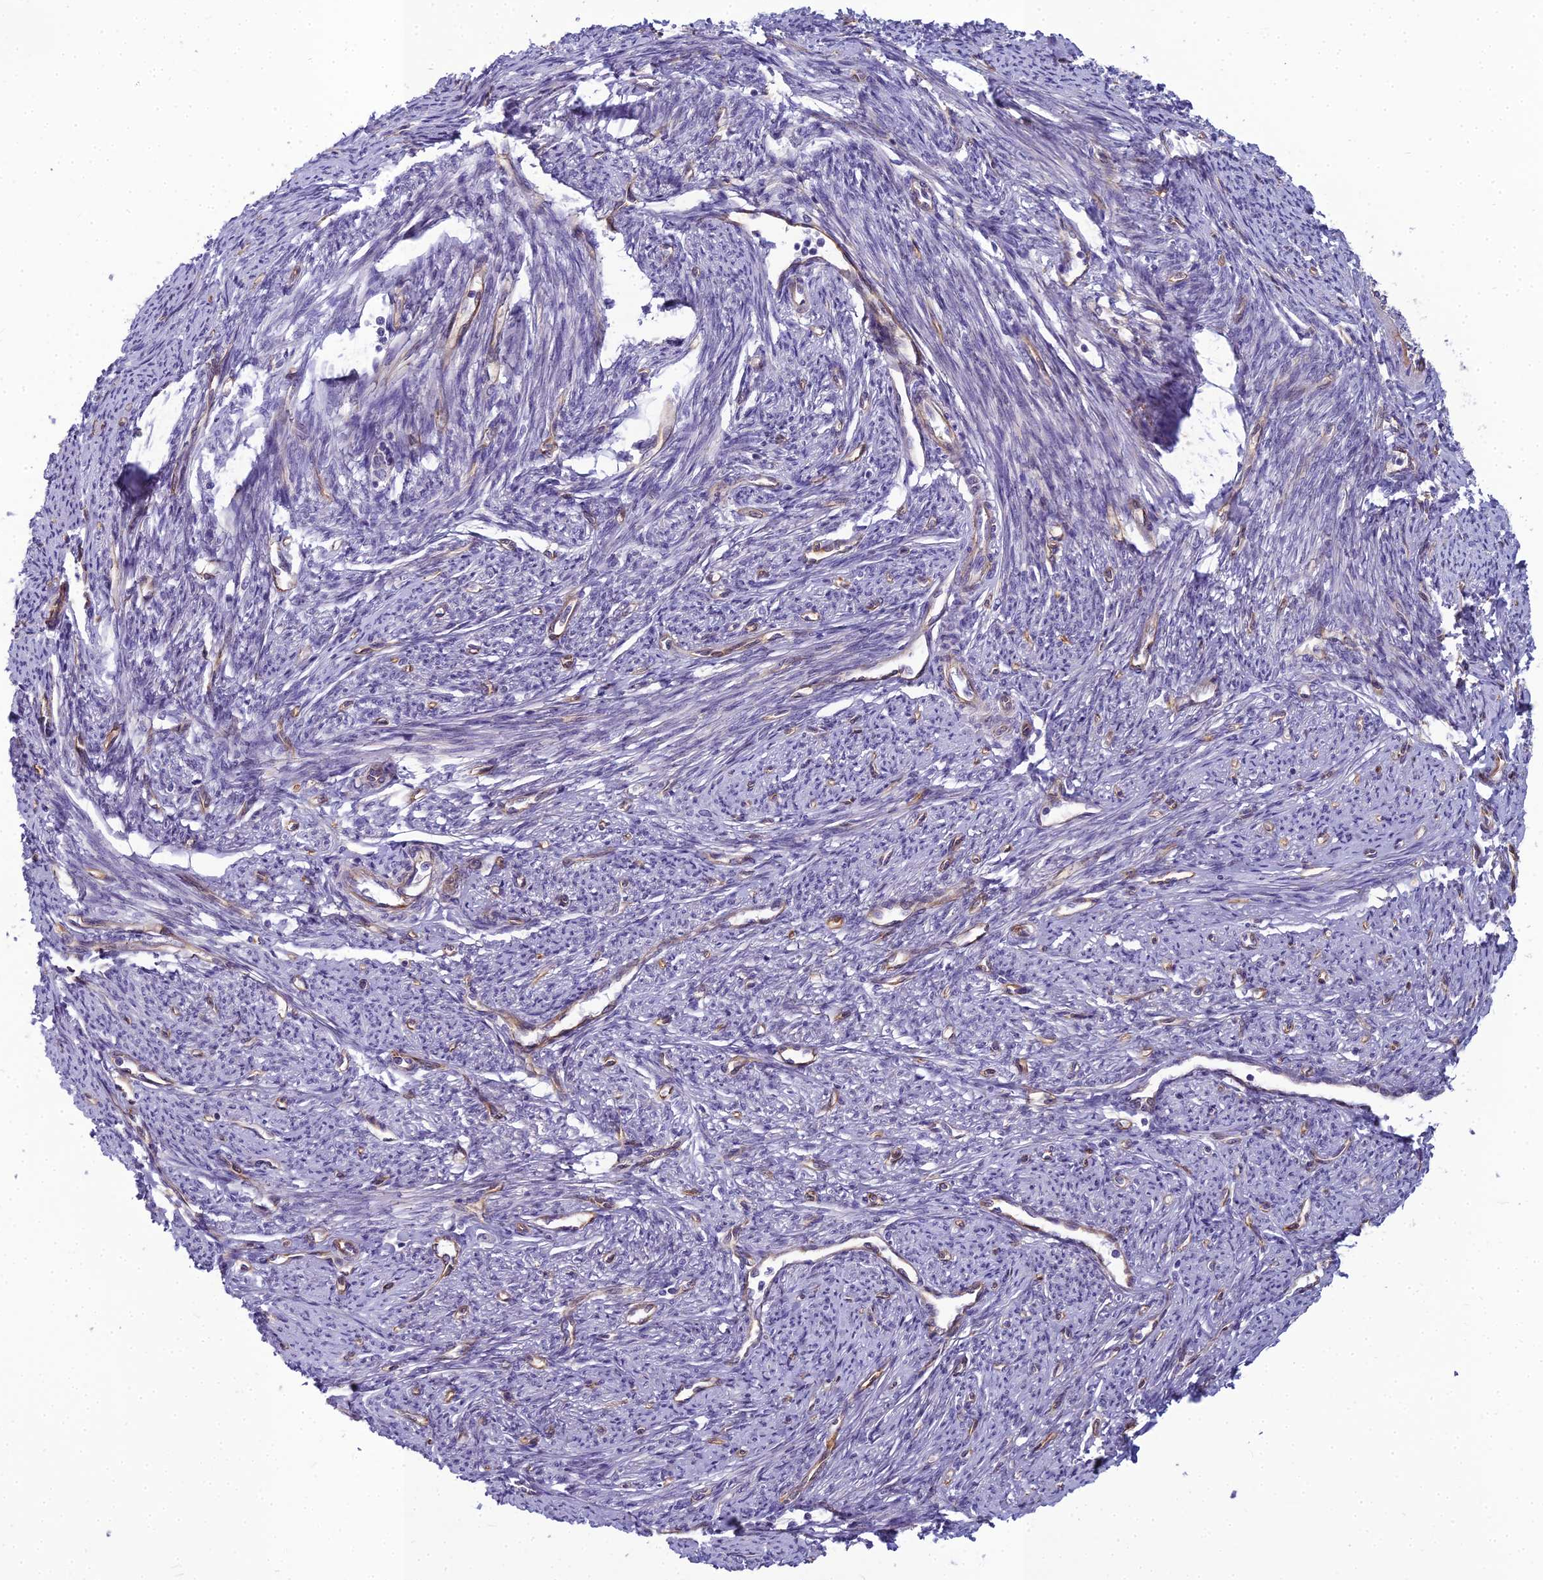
{"staining": {"intensity": "weak", "quantity": "25%-75%", "location": "cytoplasmic/membranous"}, "tissue": "smooth muscle", "cell_type": "Smooth muscle cells", "image_type": "normal", "snomed": [{"axis": "morphology", "description": "Normal tissue, NOS"}, {"axis": "topography", "description": "Smooth muscle"}, {"axis": "topography", "description": "Uterus"}], "caption": "Immunohistochemical staining of benign smooth muscle demonstrates weak cytoplasmic/membranous protein positivity in about 25%-75% of smooth muscle cells.", "gene": "RGL3", "patient": {"sex": "female", "age": 59}}